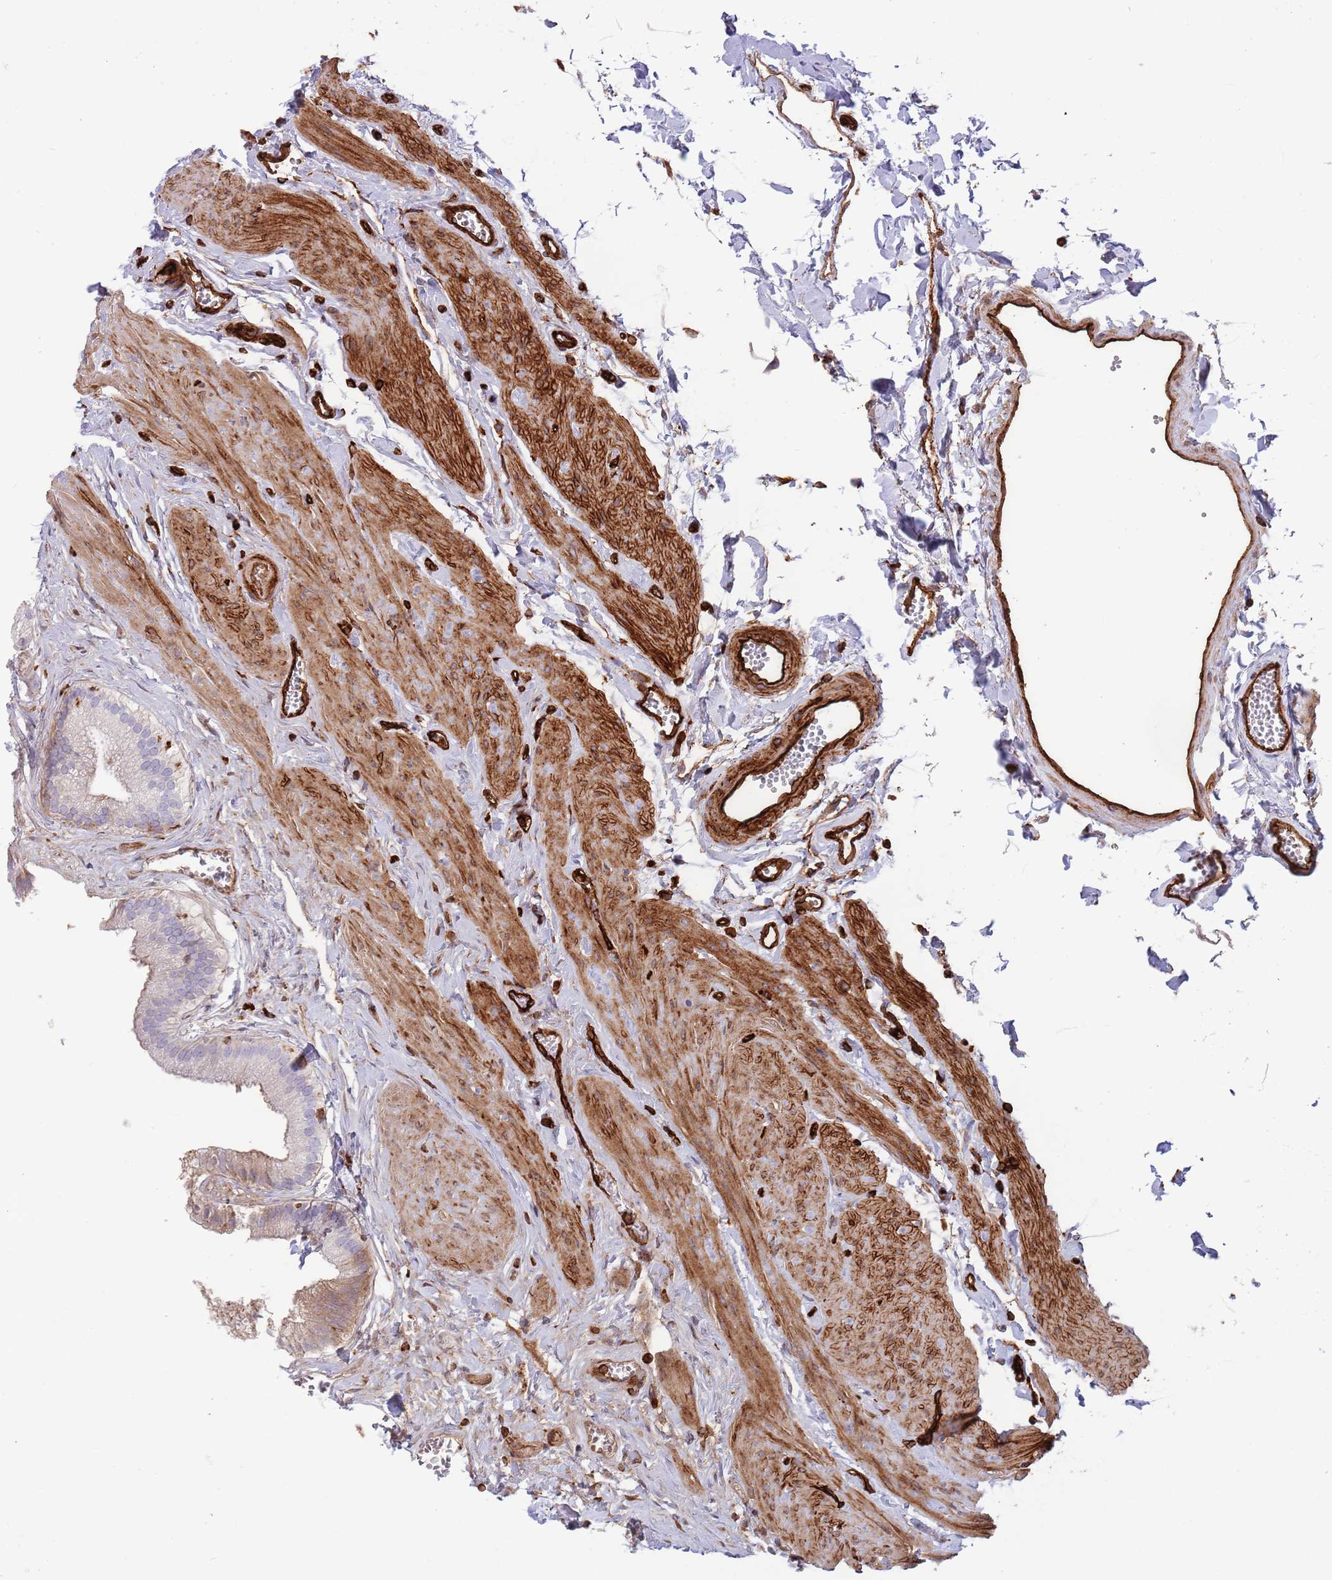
{"staining": {"intensity": "weak", "quantity": "<25%", "location": "cytoplasmic/membranous"}, "tissue": "gallbladder", "cell_type": "Glandular cells", "image_type": "normal", "snomed": [{"axis": "morphology", "description": "Normal tissue, NOS"}, {"axis": "topography", "description": "Gallbladder"}], "caption": "Immunohistochemical staining of unremarkable gallbladder demonstrates no significant positivity in glandular cells.", "gene": "KBTBD6", "patient": {"sex": "female", "age": 54}}